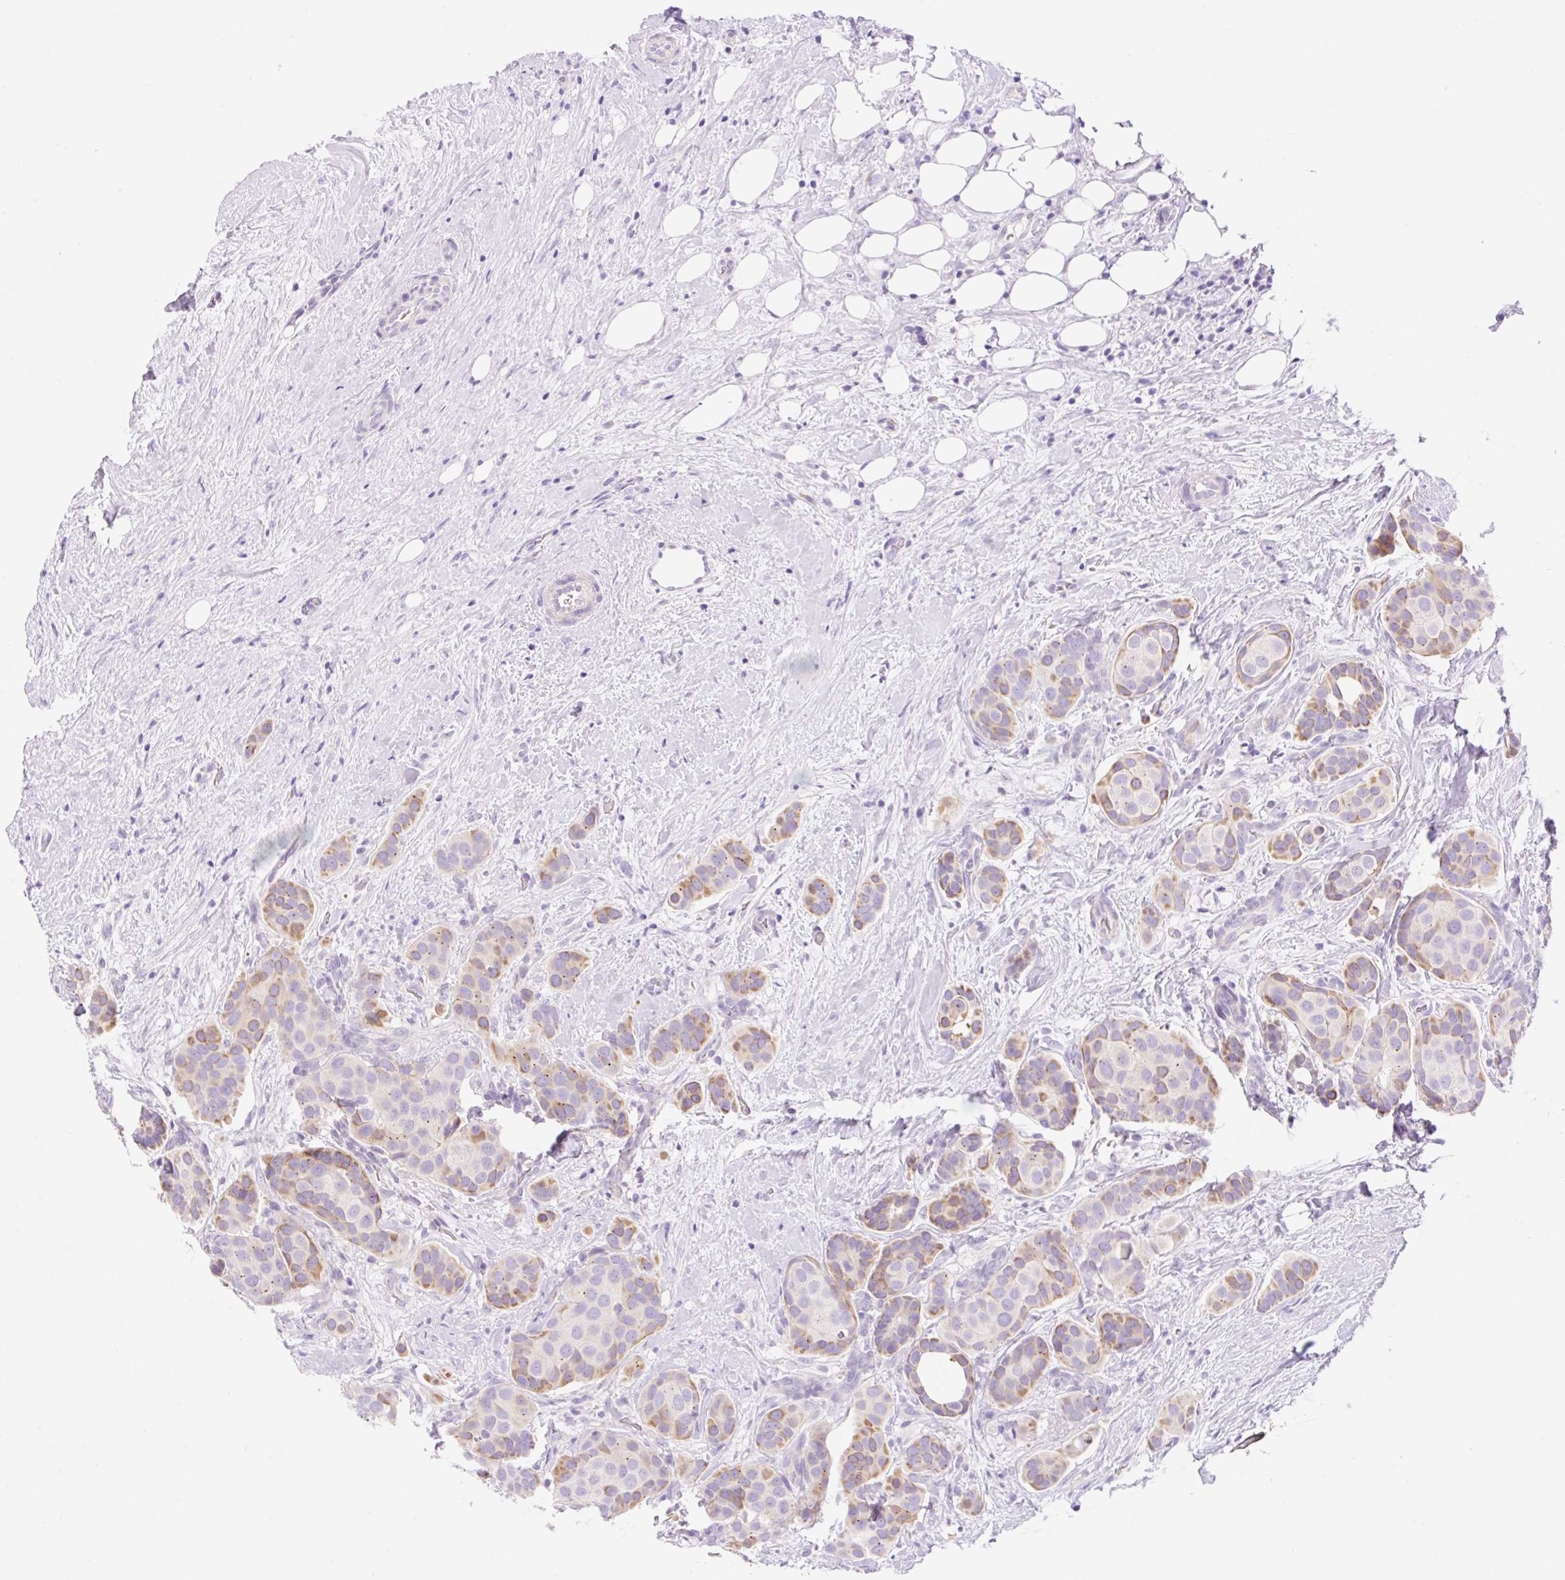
{"staining": {"intensity": "moderate", "quantity": "25%-75%", "location": "cytoplasmic/membranous"}, "tissue": "breast cancer", "cell_type": "Tumor cells", "image_type": "cancer", "snomed": [{"axis": "morphology", "description": "Duct carcinoma"}, {"axis": "topography", "description": "Breast"}], "caption": "The immunohistochemical stain labels moderate cytoplasmic/membranous staining in tumor cells of breast infiltrating ductal carcinoma tissue.", "gene": "DENND5A", "patient": {"sex": "female", "age": 70}}